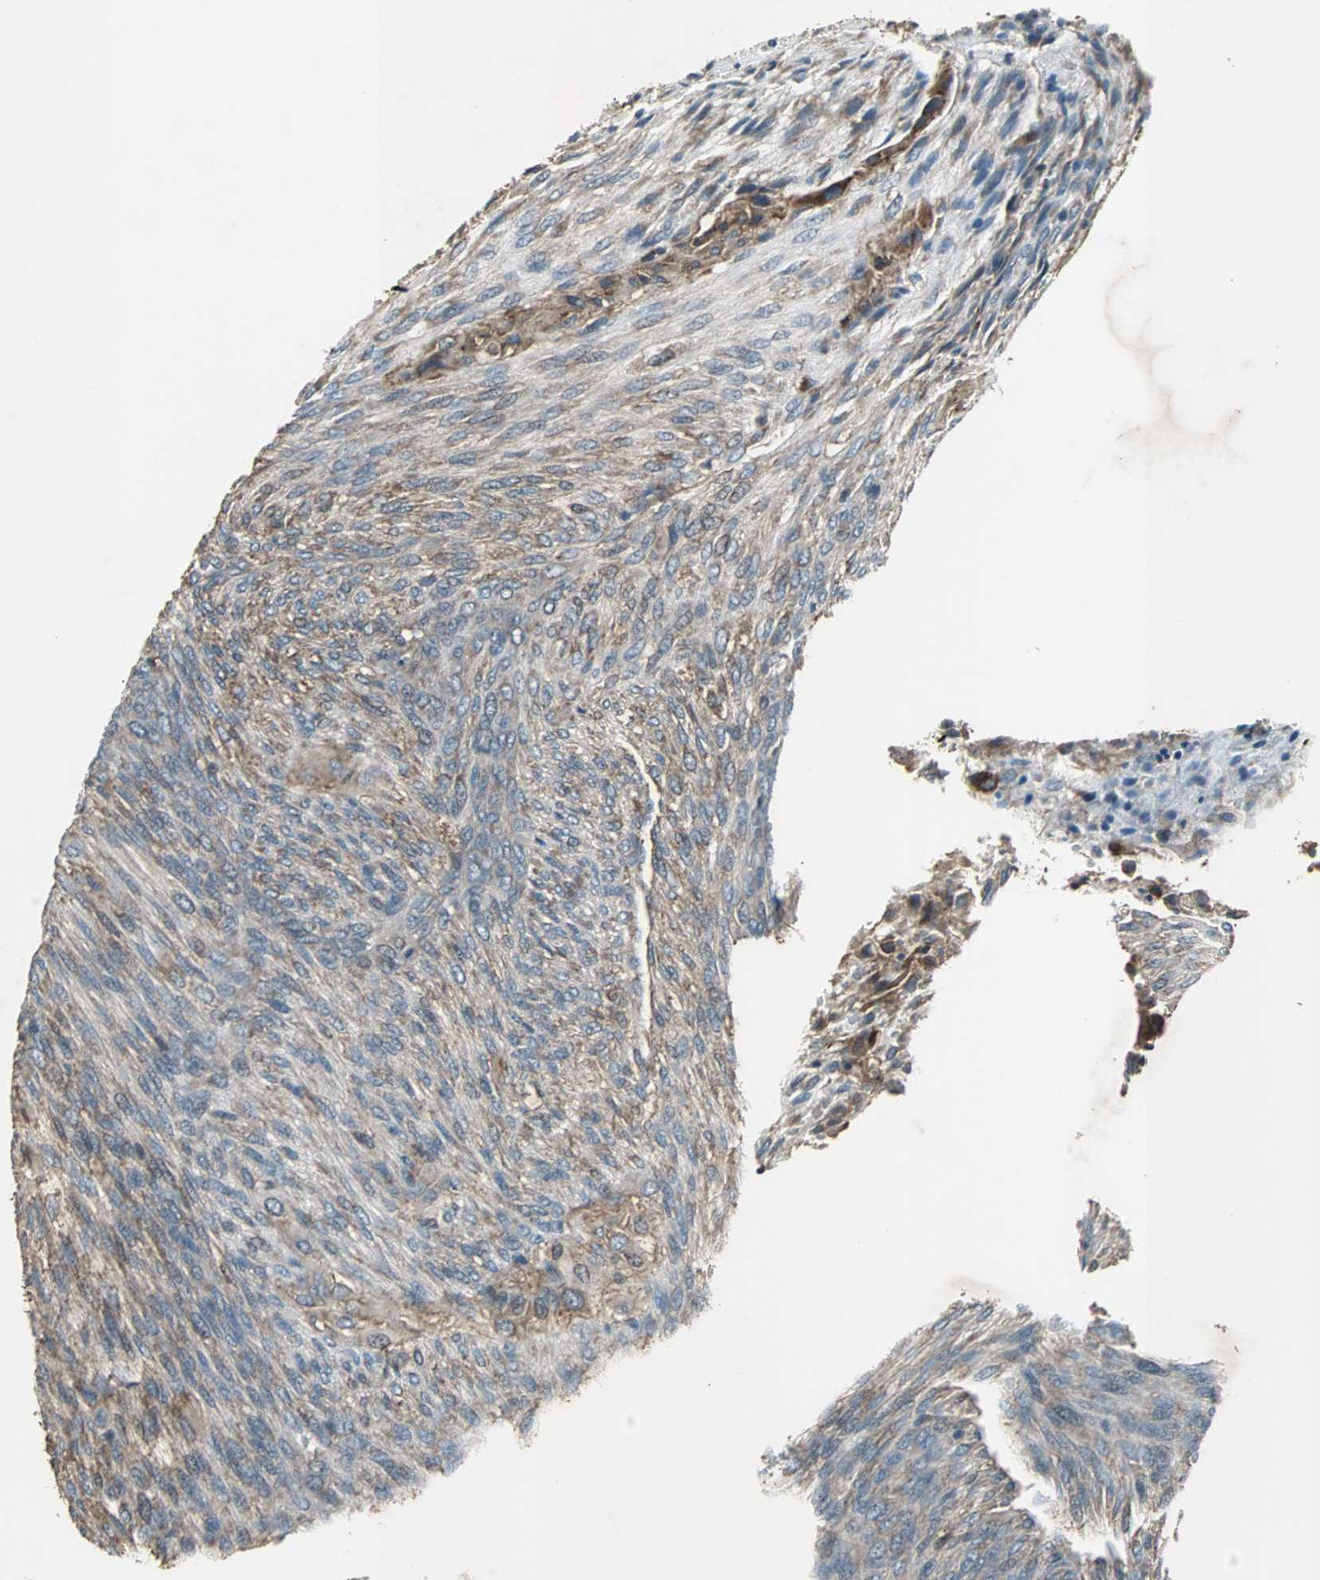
{"staining": {"intensity": "weak", "quantity": "25%-75%", "location": "cytoplasmic/membranous"}, "tissue": "glioma", "cell_type": "Tumor cells", "image_type": "cancer", "snomed": [{"axis": "morphology", "description": "Glioma, malignant, High grade"}, {"axis": "topography", "description": "Cerebral cortex"}], "caption": "There is low levels of weak cytoplasmic/membranous staining in tumor cells of glioma, as demonstrated by immunohistochemical staining (brown color).", "gene": "SOS1", "patient": {"sex": "female", "age": 55}}